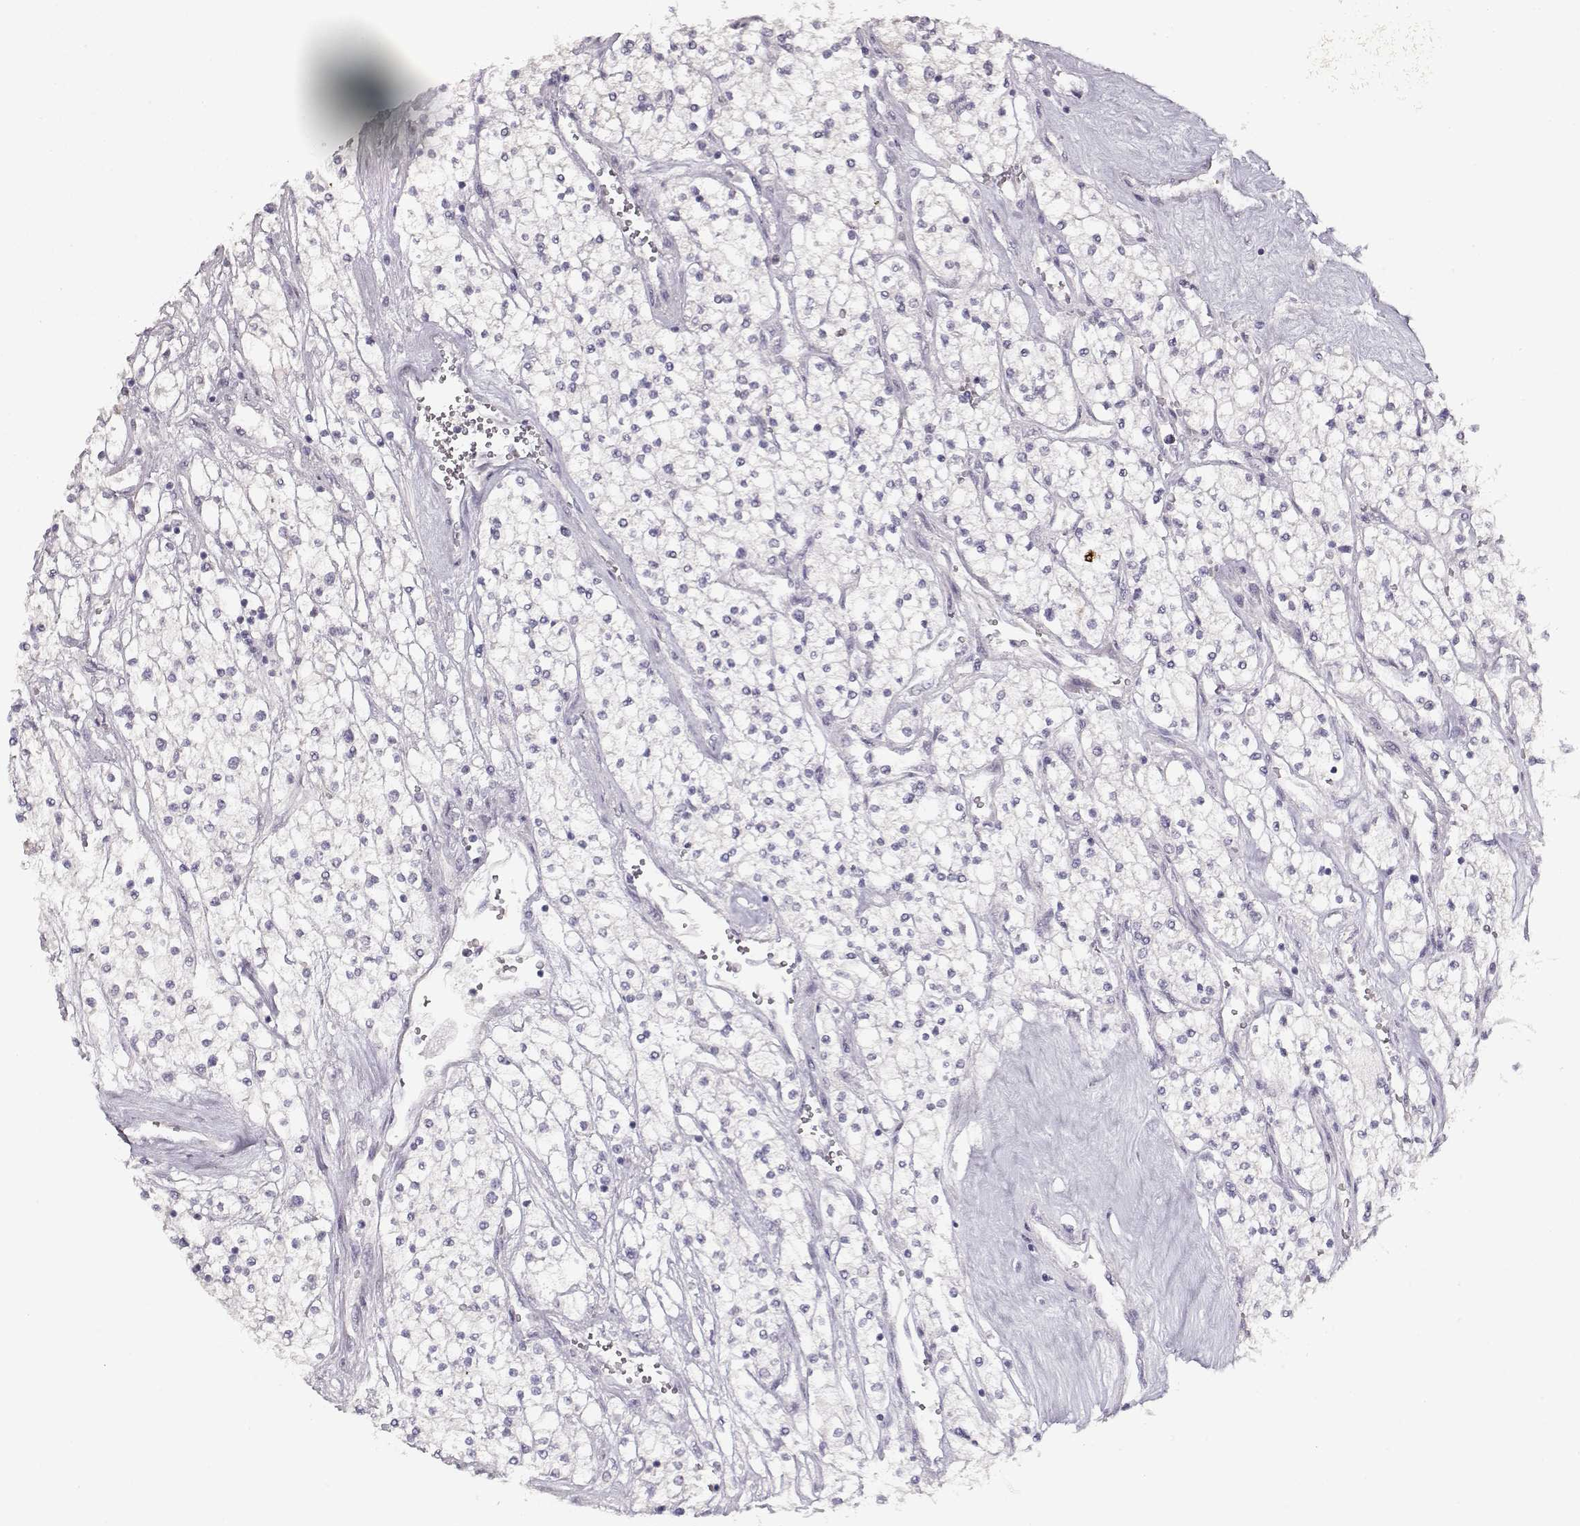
{"staining": {"intensity": "negative", "quantity": "none", "location": "none"}, "tissue": "renal cancer", "cell_type": "Tumor cells", "image_type": "cancer", "snomed": [{"axis": "morphology", "description": "Adenocarcinoma, NOS"}, {"axis": "topography", "description": "Kidney"}], "caption": "High power microscopy histopathology image of an immunohistochemistry (IHC) histopathology image of renal adenocarcinoma, revealing no significant staining in tumor cells.", "gene": "S100B", "patient": {"sex": "male", "age": 80}}